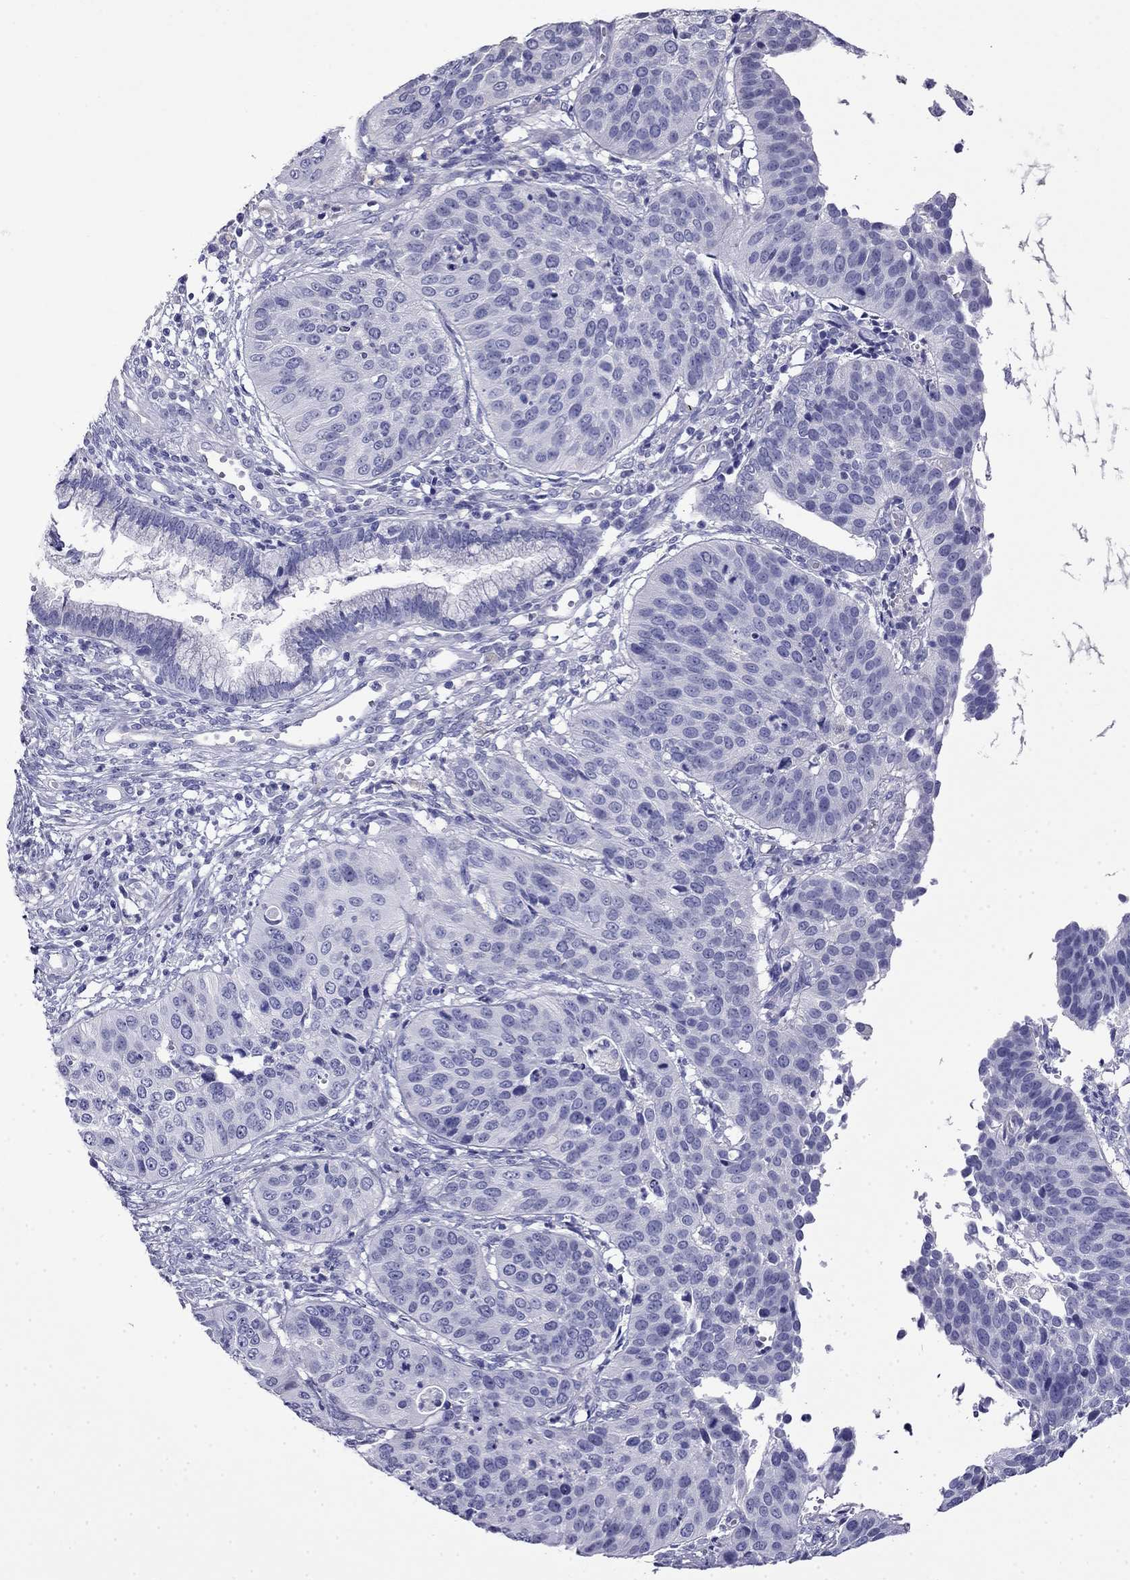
{"staining": {"intensity": "negative", "quantity": "none", "location": "none"}, "tissue": "cervical cancer", "cell_type": "Tumor cells", "image_type": "cancer", "snomed": [{"axis": "morphology", "description": "Normal tissue, NOS"}, {"axis": "morphology", "description": "Squamous cell carcinoma, NOS"}, {"axis": "topography", "description": "Cervix"}], "caption": "Tumor cells are negative for brown protein staining in cervical cancer.", "gene": "MYO15A", "patient": {"sex": "female", "age": 39}}